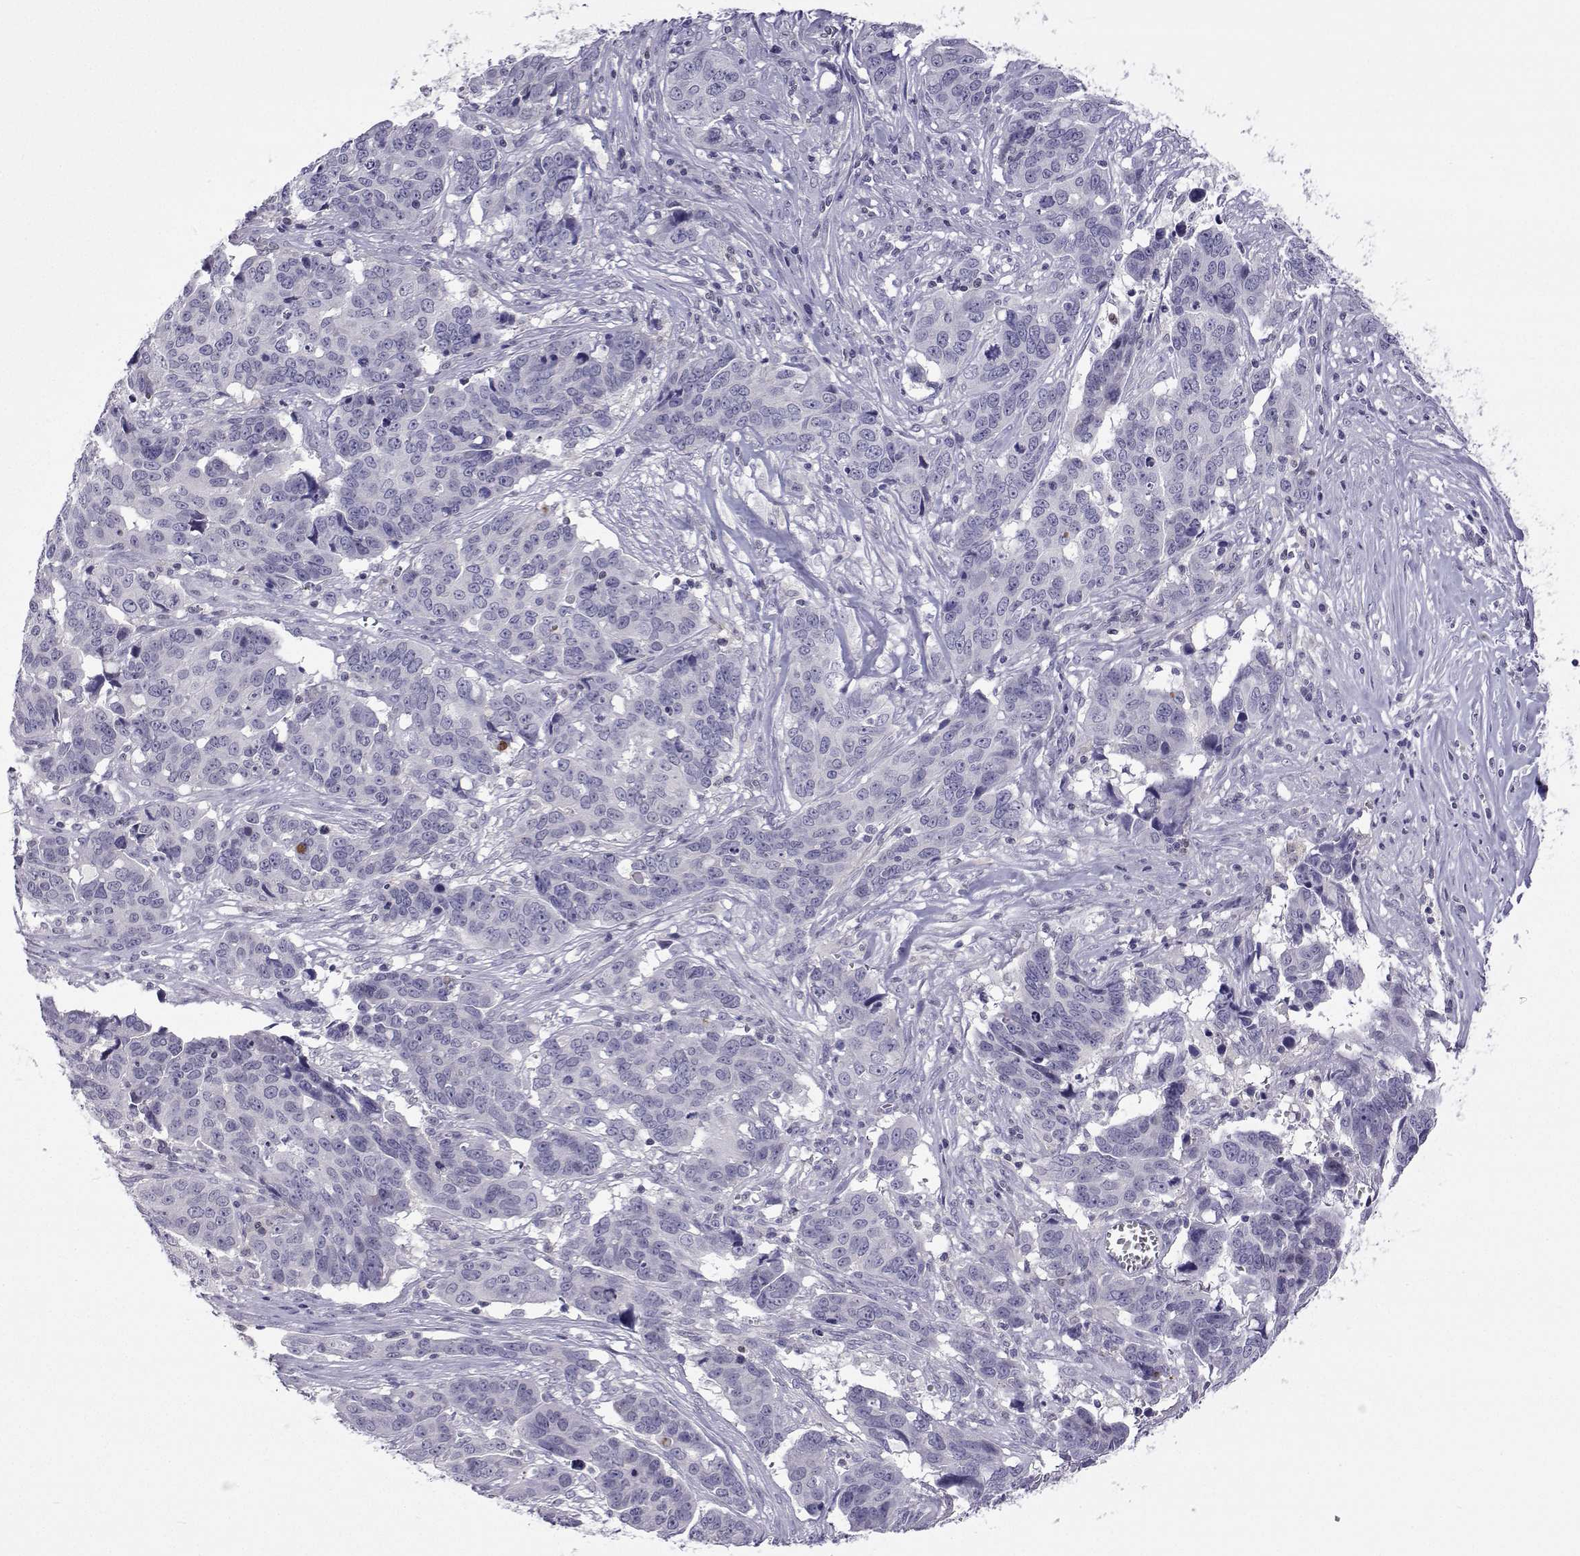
{"staining": {"intensity": "negative", "quantity": "none", "location": "none"}, "tissue": "ovarian cancer", "cell_type": "Tumor cells", "image_type": "cancer", "snomed": [{"axis": "morphology", "description": "Carcinoma, endometroid"}, {"axis": "topography", "description": "Ovary"}], "caption": "This is an immunohistochemistry (IHC) micrograph of human endometroid carcinoma (ovarian). There is no positivity in tumor cells.", "gene": "GALM", "patient": {"sex": "female", "age": 78}}